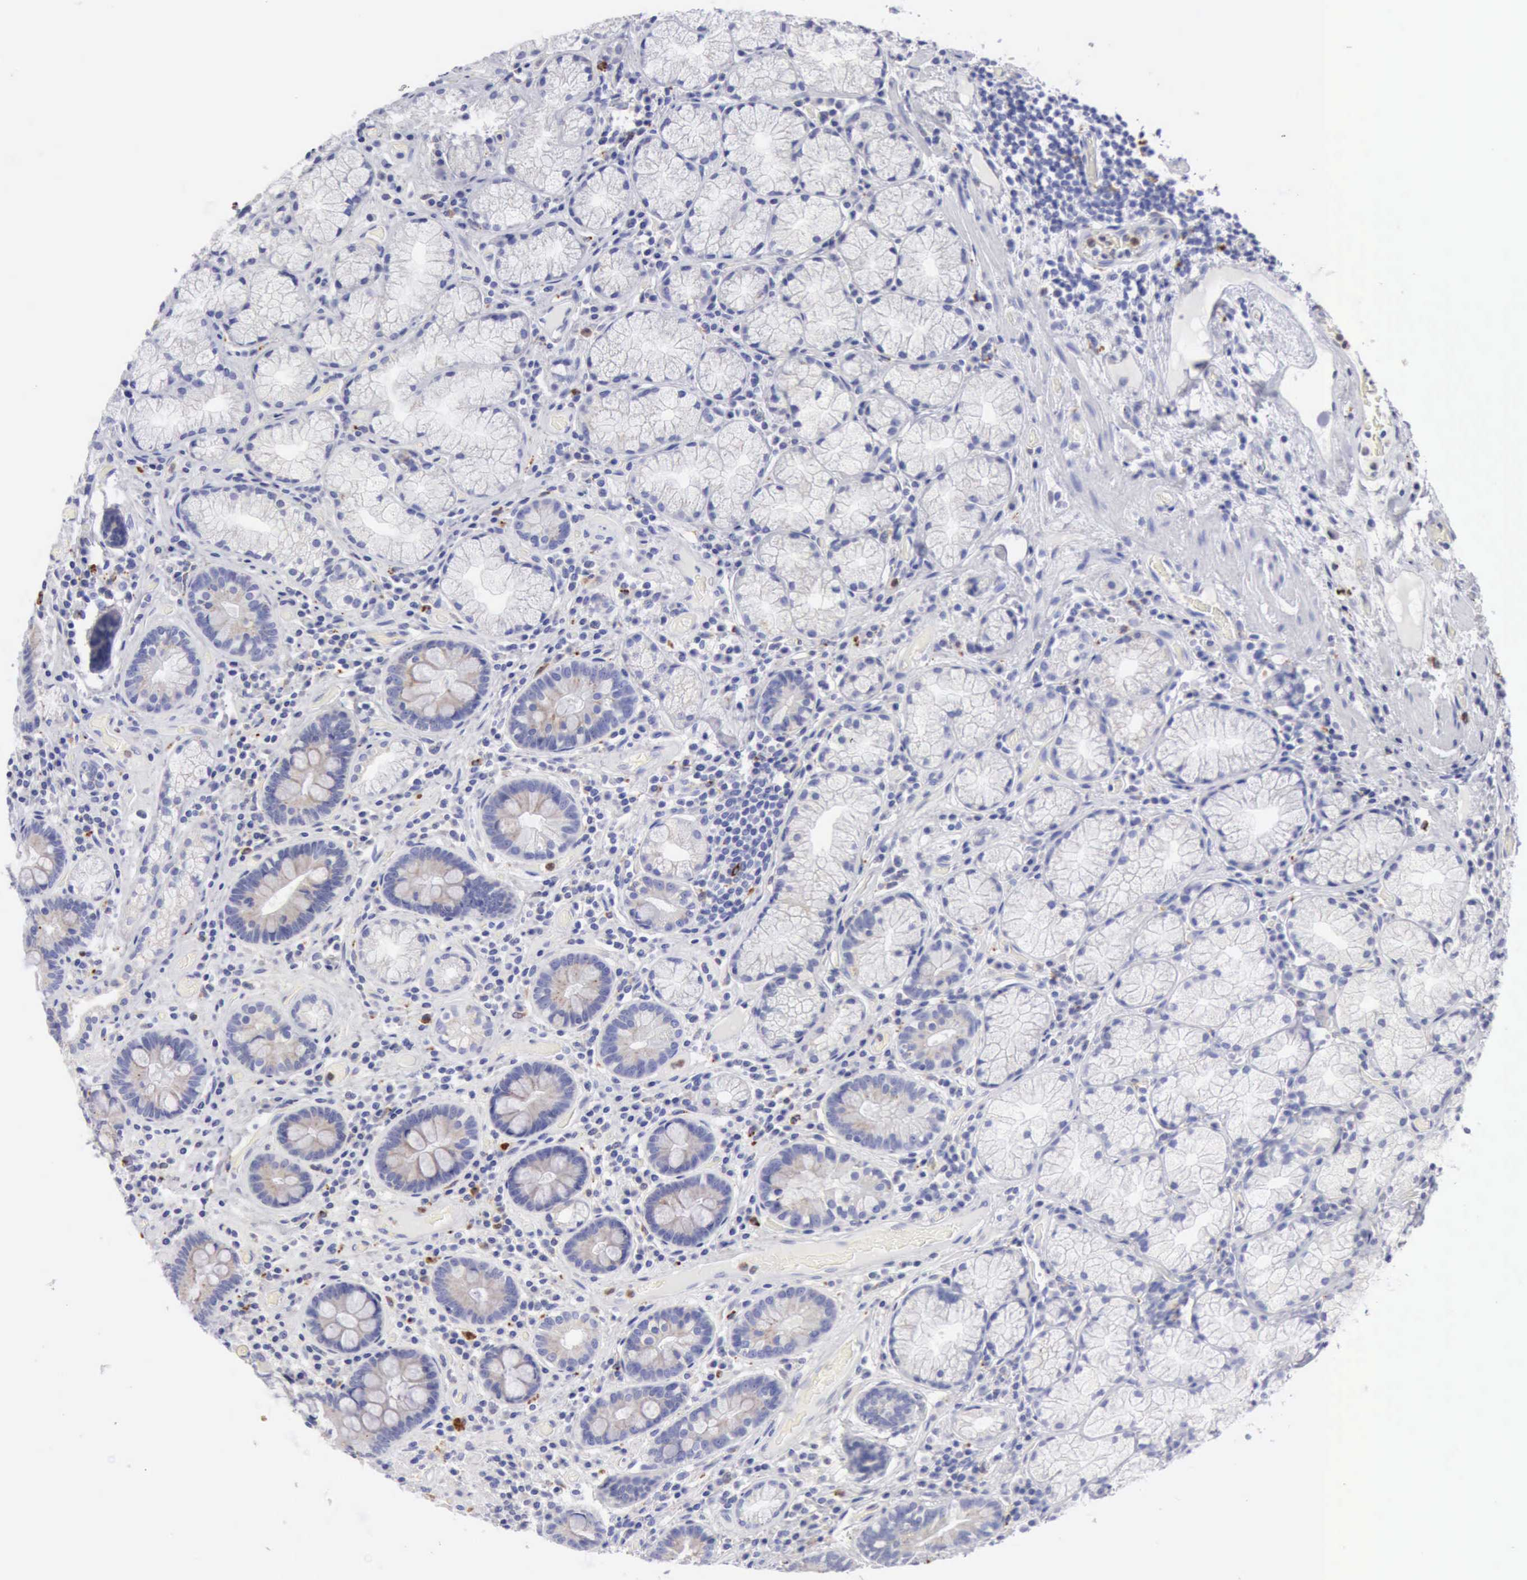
{"staining": {"intensity": "weak", "quantity": "25%-75%", "location": "cytoplasmic/membranous"}, "tissue": "duodenum", "cell_type": "Glandular cells", "image_type": "normal", "snomed": [{"axis": "morphology", "description": "Normal tissue, NOS"}, {"axis": "topography", "description": "Stomach, lower"}, {"axis": "topography", "description": "Duodenum"}], "caption": "IHC (DAB) staining of benign duodenum reveals weak cytoplasmic/membranous protein expression in approximately 25%-75% of glandular cells.", "gene": "CTSS", "patient": {"sex": "male", "age": 84}}